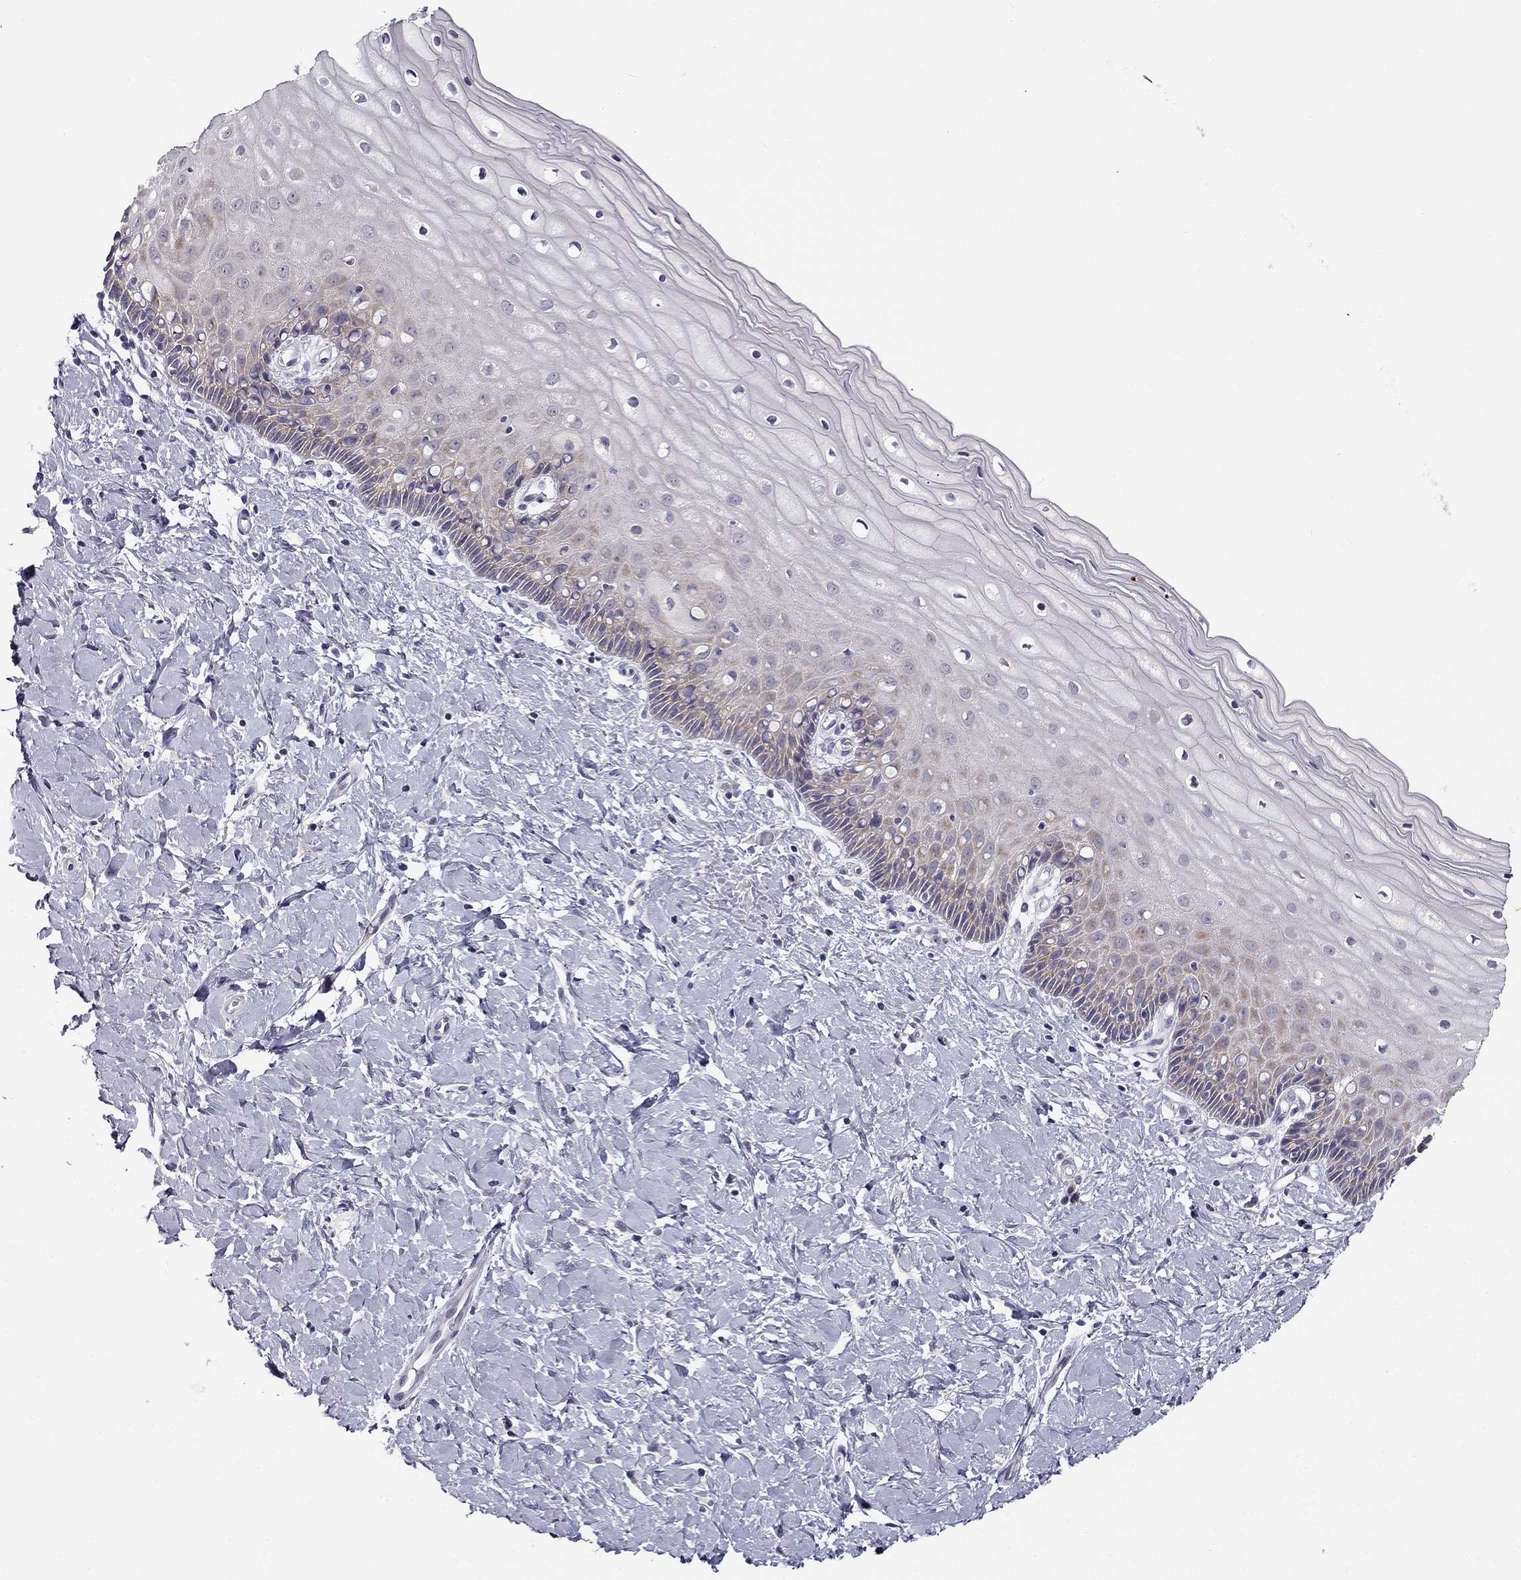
{"staining": {"intensity": "negative", "quantity": "none", "location": "none"}, "tissue": "cervix", "cell_type": "Glandular cells", "image_type": "normal", "snomed": [{"axis": "morphology", "description": "Normal tissue, NOS"}, {"axis": "topography", "description": "Cervix"}], "caption": "The image shows no significant positivity in glandular cells of cervix. (DAB immunohistochemistry, high magnification).", "gene": "CNR1", "patient": {"sex": "female", "age": 37}}